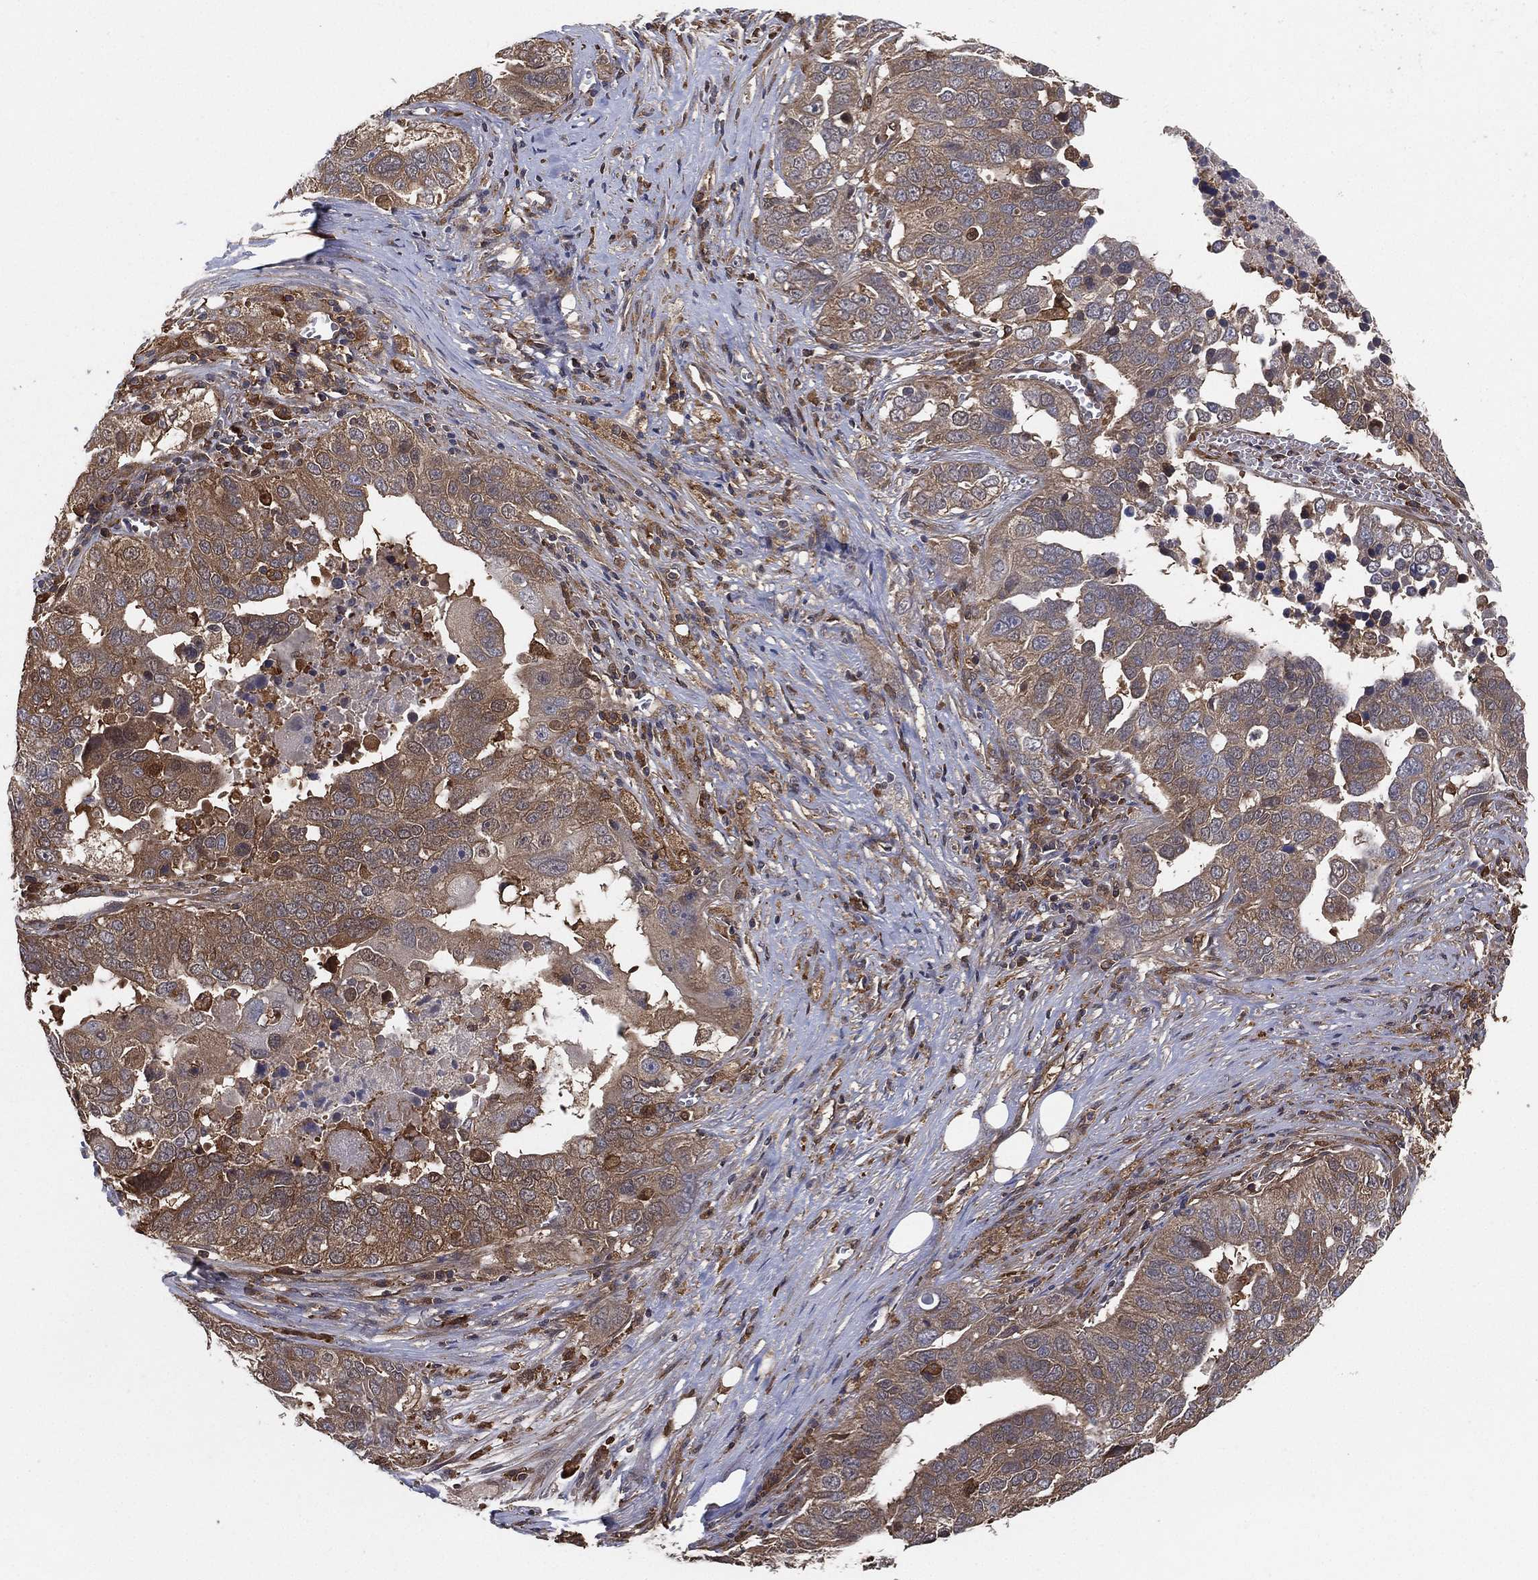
{"staining": {"intensity": "moderate", "quantity": "<25%", "location": "cytoplasmic/membranous"}, "tissue": "ovarian cancer", "cell_type": "Tumor cells", "image_type": "cancer", "snomed": [{"axis": "morphology", "description": "Carcinoma, endometroid"}, {"axis": "topography", "description": "Soft tissue"}, {"axis": "topography", "description": "Ovary"}], "caption": "This is an image of immunohistochemistry staining of endometroid carcinoma (ovarian), which shows moderate positivity in the cytoplasmic/membranous of tumor cells.", "gene": "PSMG4", "patient": {"sex": "female", "age": 52}}